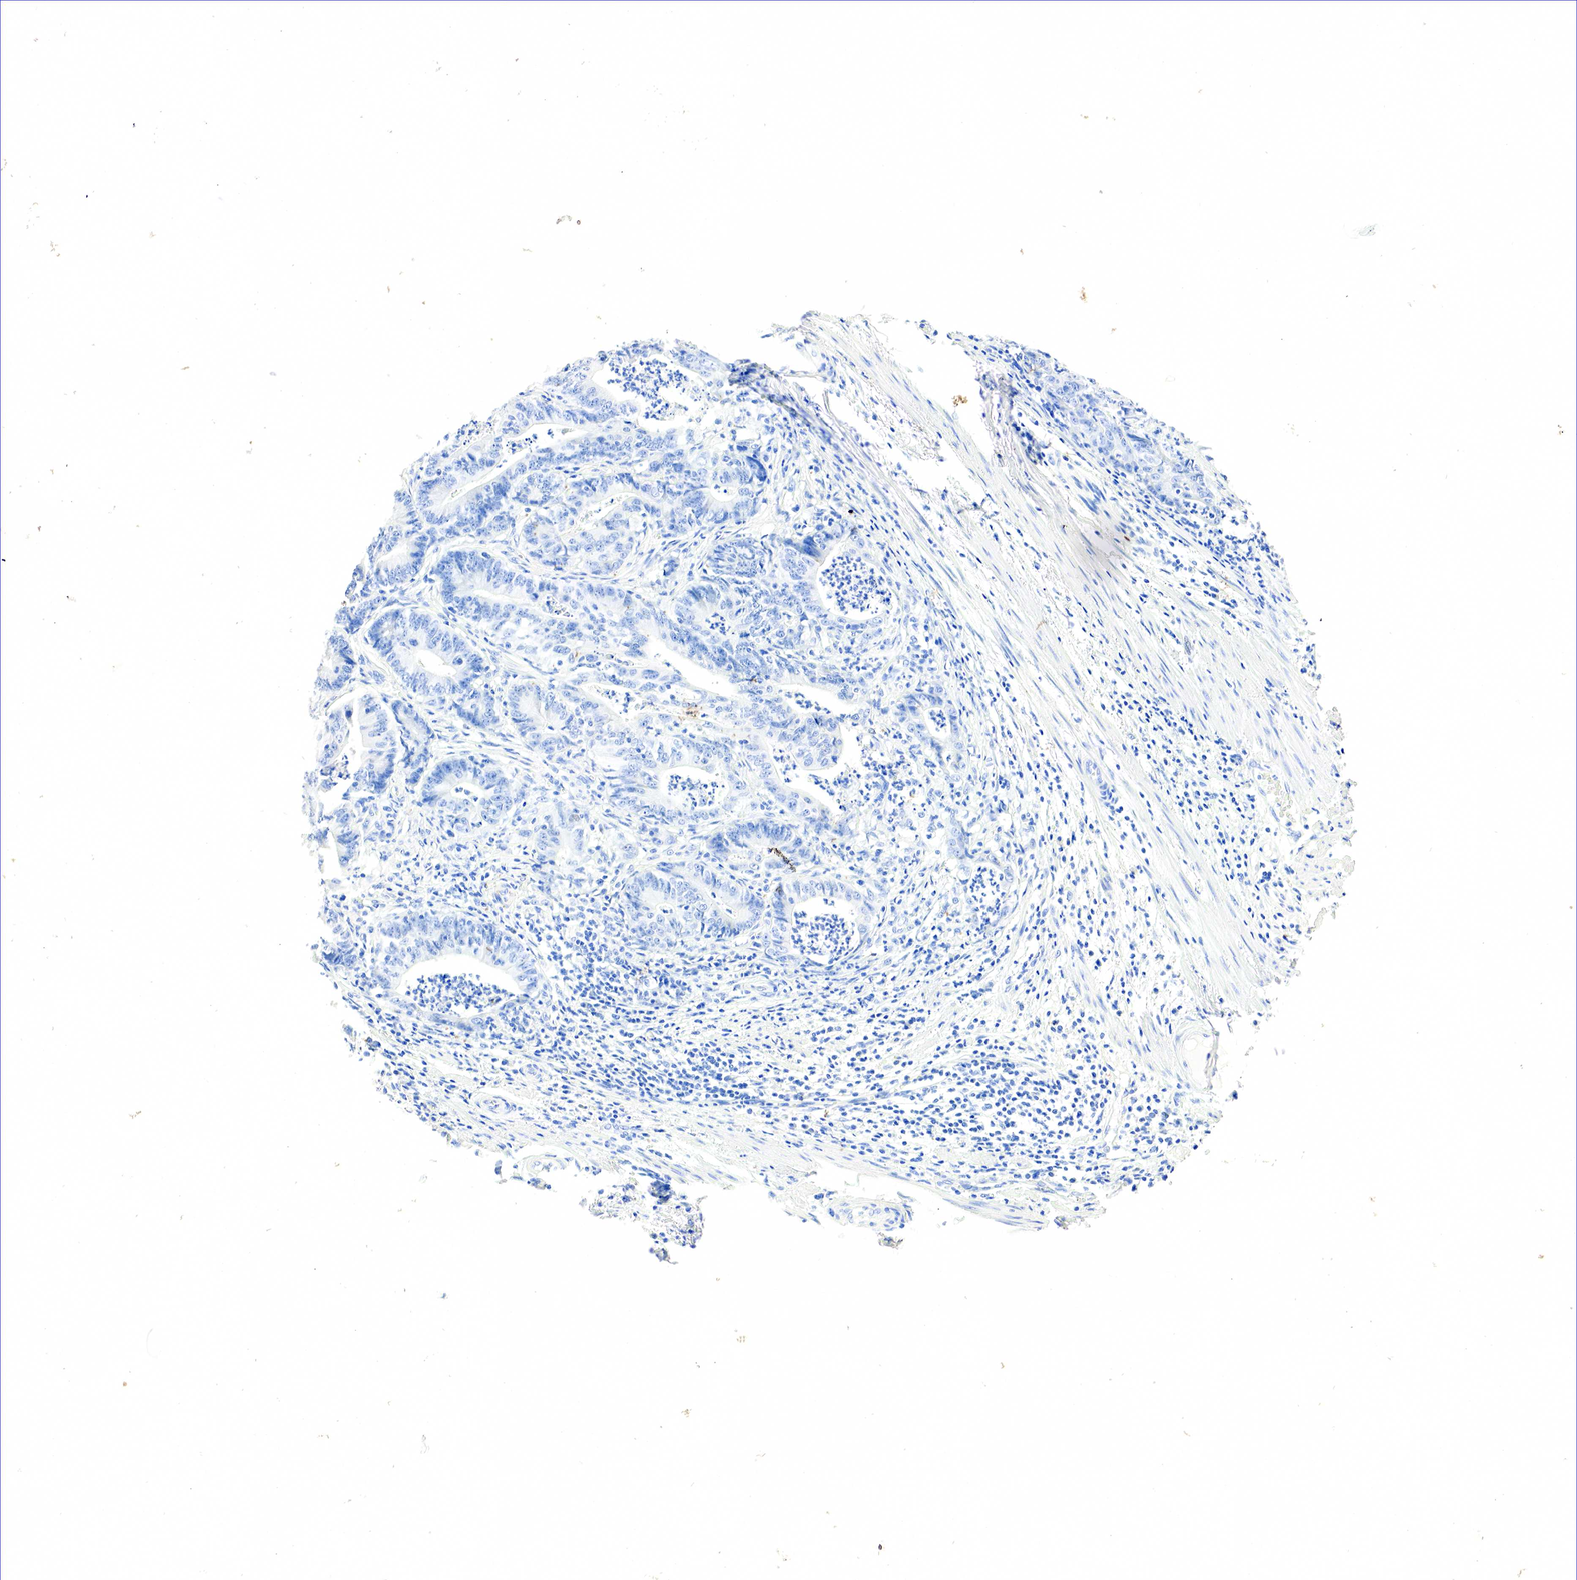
{"staining": {"intensity": "negative", "quantity": "none", "location": "none"}, "tissue": "stomach cancer", "cell_type": "Tumor cells", "image_type": "cancer", "snomed": [{"axis": "morphology", "description": "Adenocarcinoma, NOS"}, {"axis": "topography", "description": "Stomach, lower"}], "caption": "DAB immunohistochemical staining of stomach cancer reveals no significant expression in tumor cells.", "gene": "SST", "patient": {"sex": "female", "age": 86}}